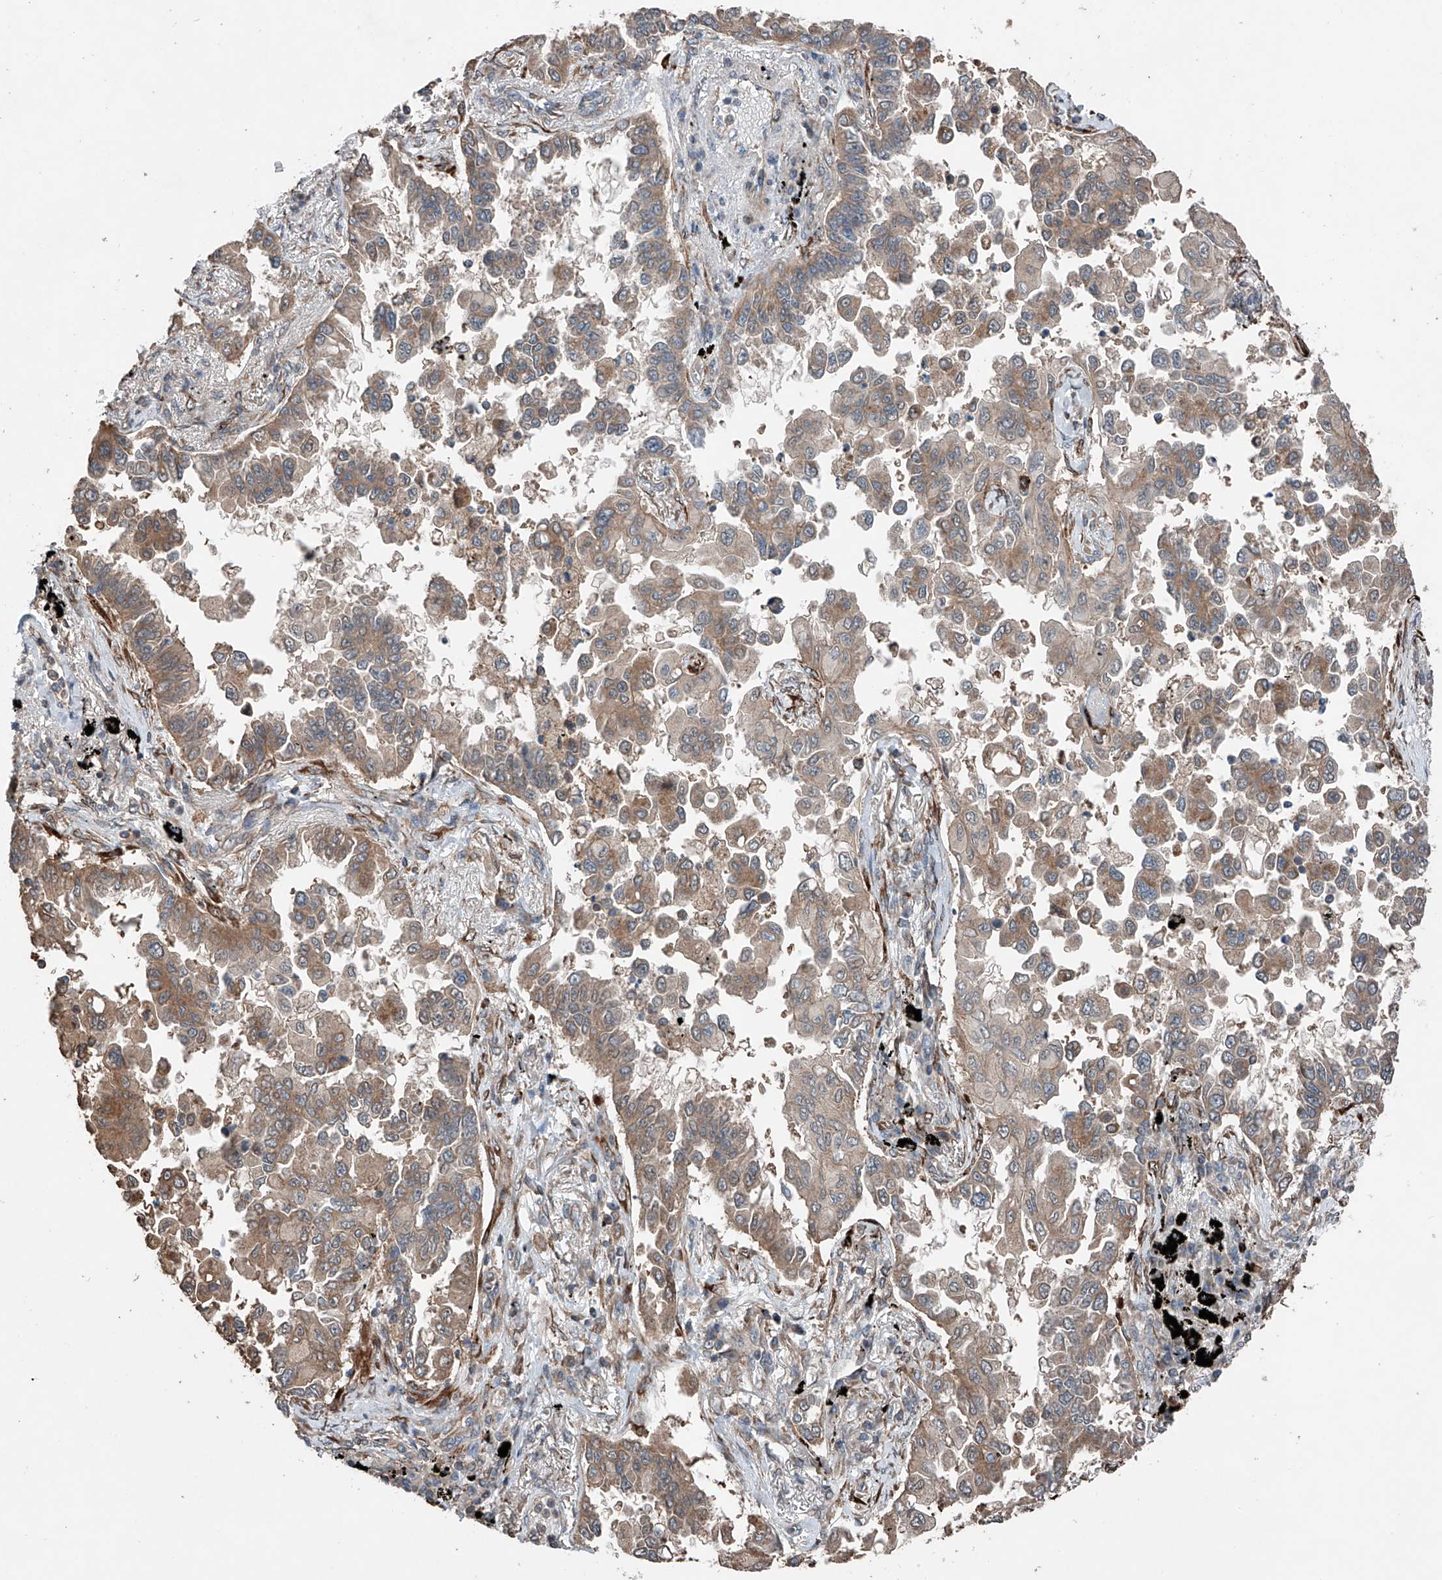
{"staining": {"intensity": "moderate", "quantity": ">75%", "location": "cytoplasmic/membranous"}, "tissue": "lung cancer", "cell_type": "Tumor cells", "image_type": "cancer", "snomed": [{"axis": "morphology", "description": "Adenocarcinoma, NOS"}, {"axis": "topography", "description": "Lung"}], "caption": "This is a photomicrograph of immunohistochemistry (IHC) staining of lung cancer, which shows moderate staining in the cytoplasmic/membranous of tumor cells.", "gene": "AP4B1", "patient": {"sex": "female", "age": 67}}